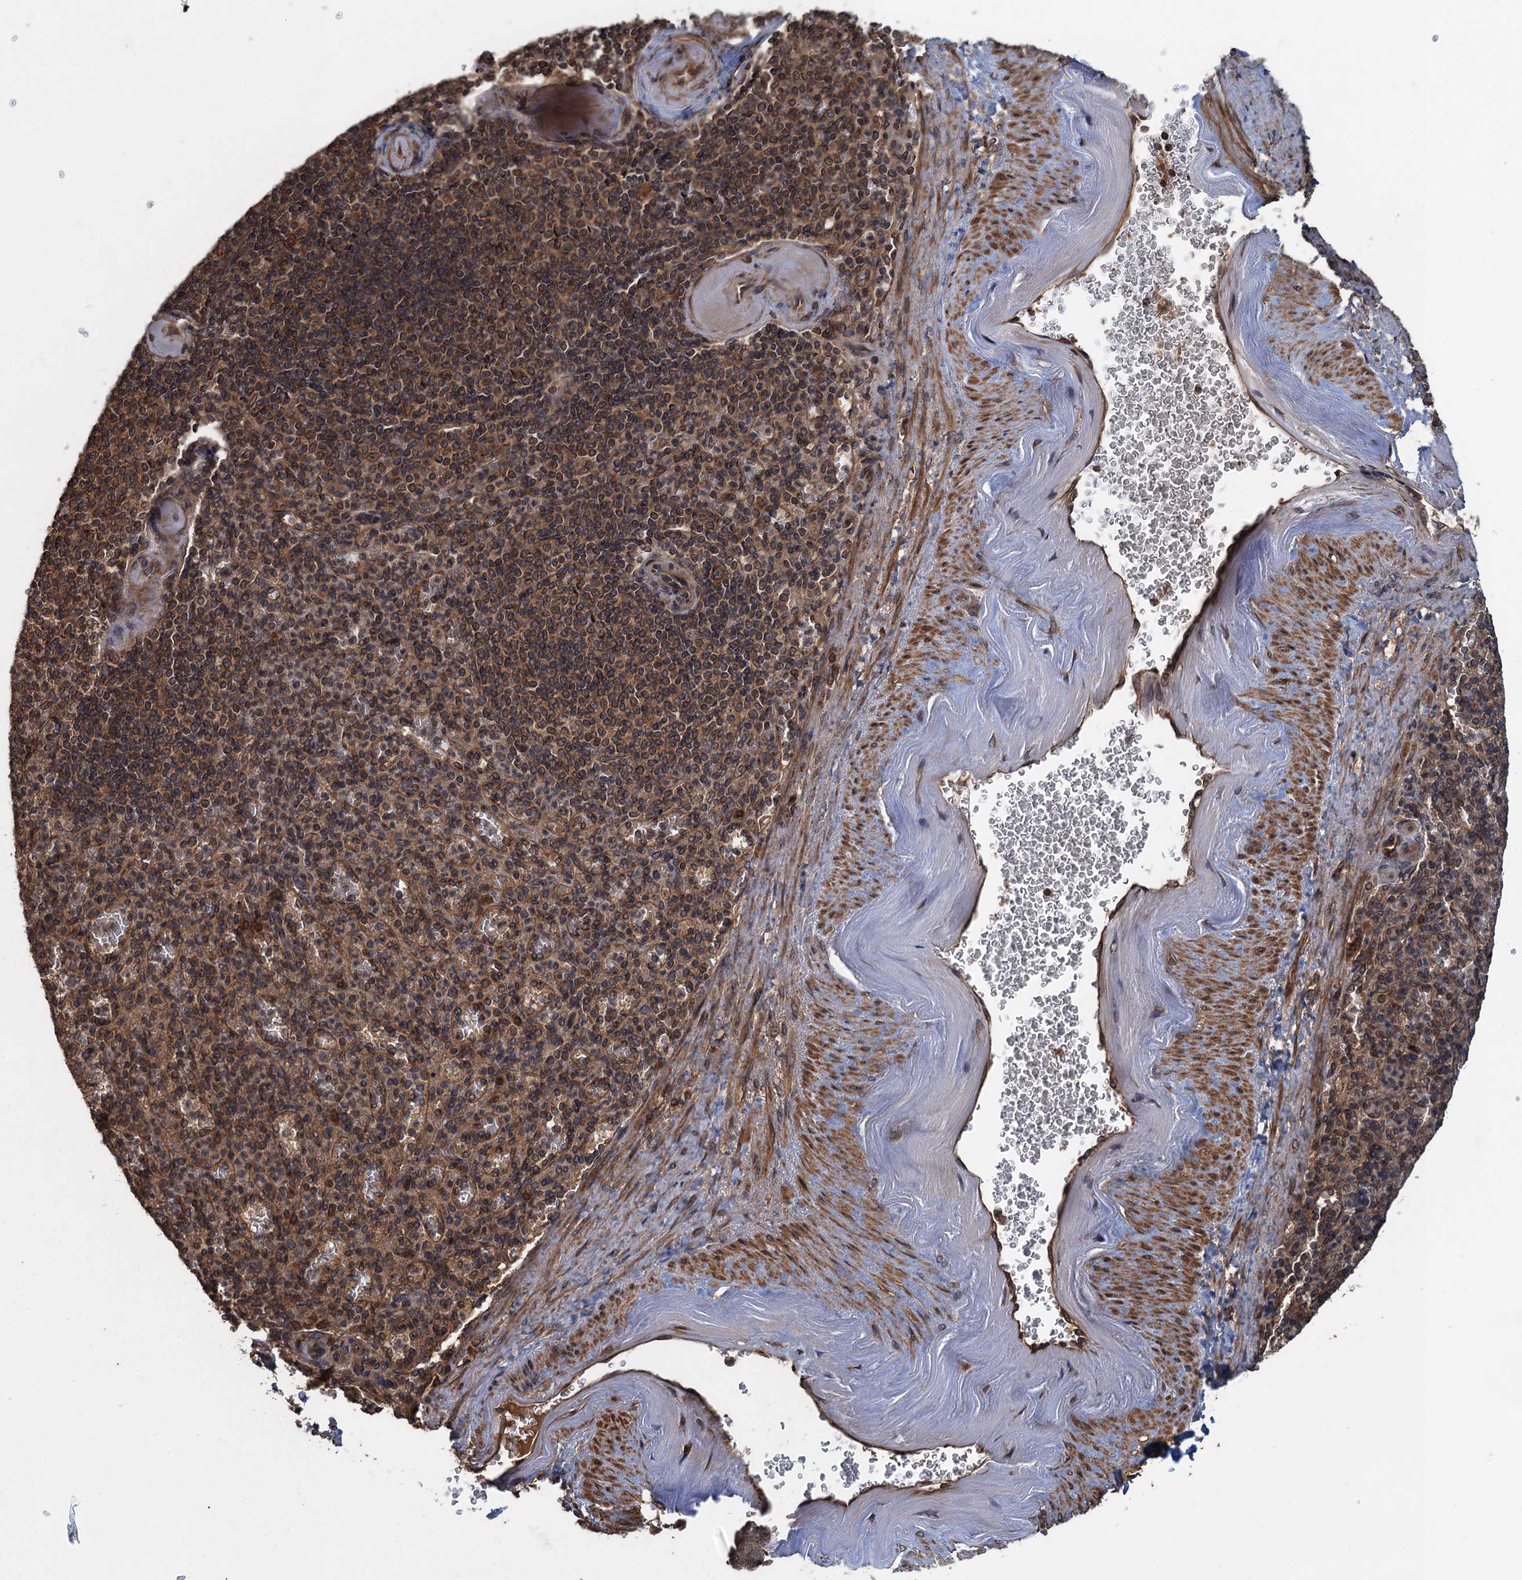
{"staining": {"intensity": "moderate", "quantity": ">75%", "location": "cytoplasmic/membranous"}, "tissue": "spleen", "cell_type": "Cells in red pulp", "image_type": "normal", "snomed": [{"axis": "morphology", "description": "Normal tissue, NOS"}, {"axis": "topography", "description": "Spleen"}], "caption": "This is a histology image of IHC staining of benign spleen, which shows moderate positivity in the cytoplasmic/membranous of cells in red pulp.", "gene": "GLE1", "patient": {"sex": "female", "age": 74}}